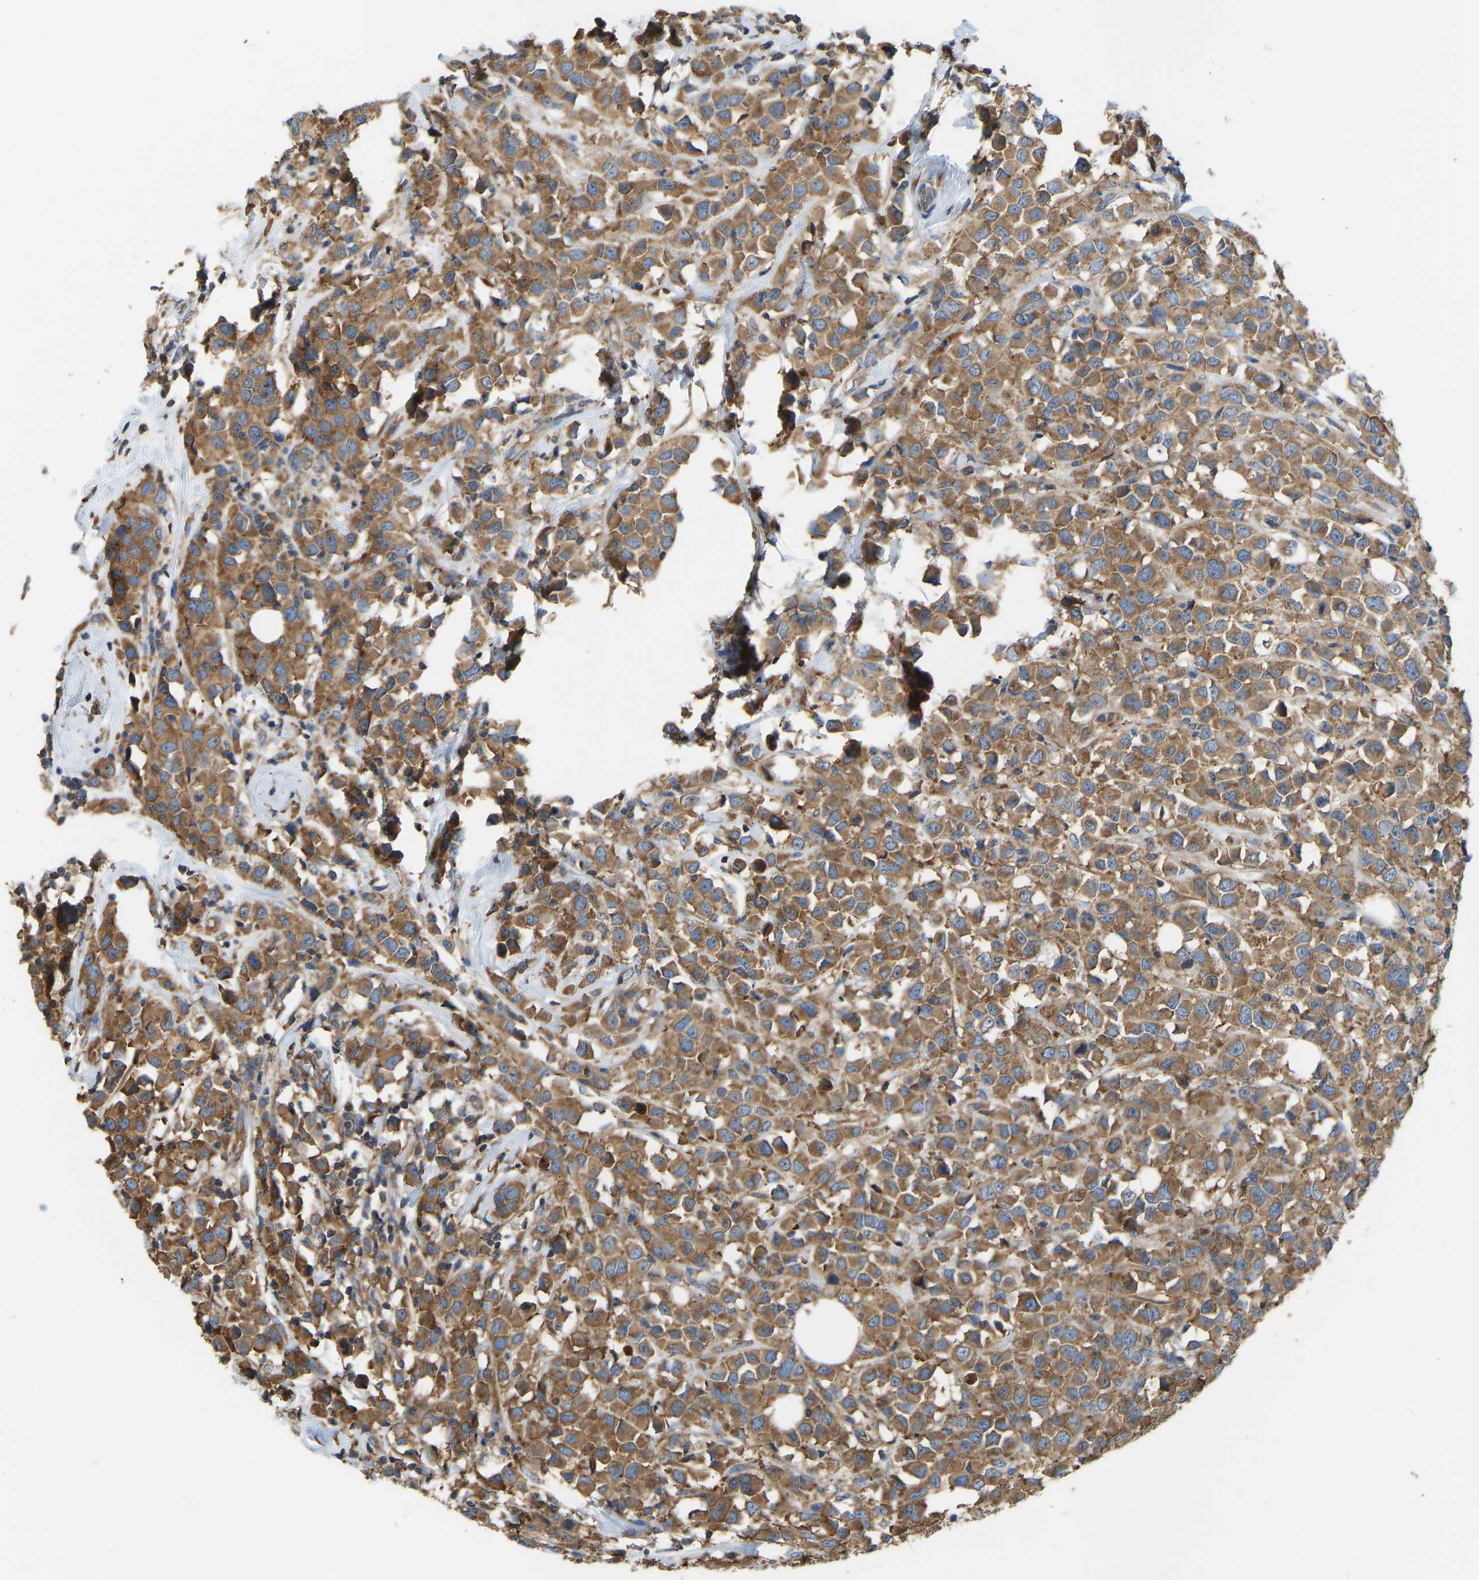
{"staining": {"intensity": "moderate", "quantity": ">75%", "location": "cytoplasmic/membranous"}, "tissue": "breast cancer", "cell_type": "Tumor cells", "image_type": "cancer", "snomed": [{"axis": "morphology", "description": "Duct carcinoma"}, {"axis": "topography", "description": "Breast"}], "caption": "About >75% of tumor cells in breast cancer show moderate cytoplasmic/membranous protein positivity as visualized by brown immunohistochemical staining.", "gene": "RPS6KB2", "patient": {"sex": "female", "age": 61}}